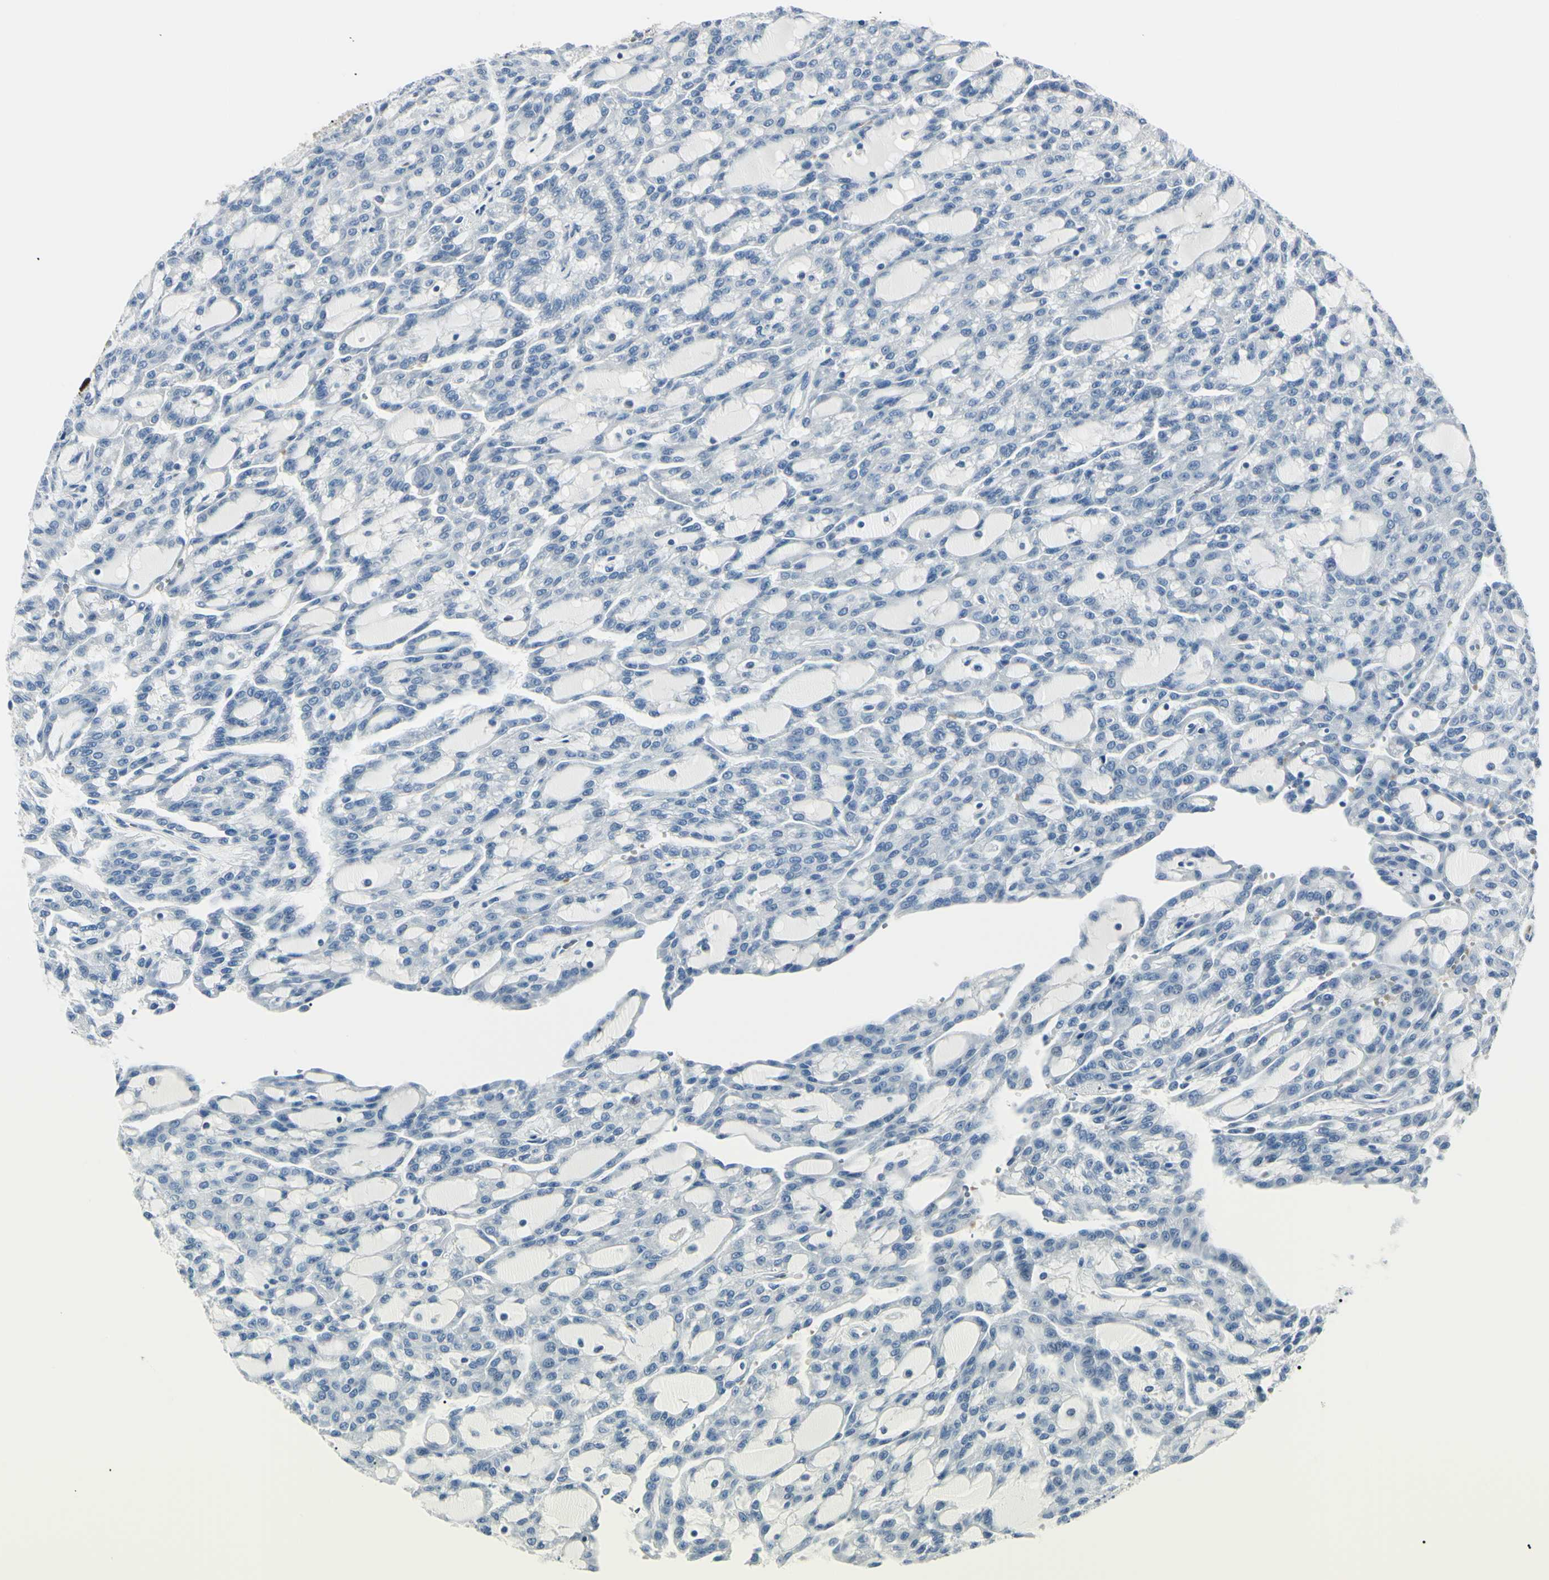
{"staining": {"intensity": "negative", "quantity": "none", "location": "none"}, "tissue": "renal cancer", "cell_type": "Tumor cells", "image_type": "cancer", "snomed": [{"axis": "morphology", "description": "Adenocarcinoma, NOS"}, {"axis": "topography", "description": "Kidney"}], "caption": "A micrograph of adenocarcinoma (renal) stained for a protein demonstrates no brown staining in tumor cells.", "gene": "CA2", "patient": {"sex": "male", "age": 63}}